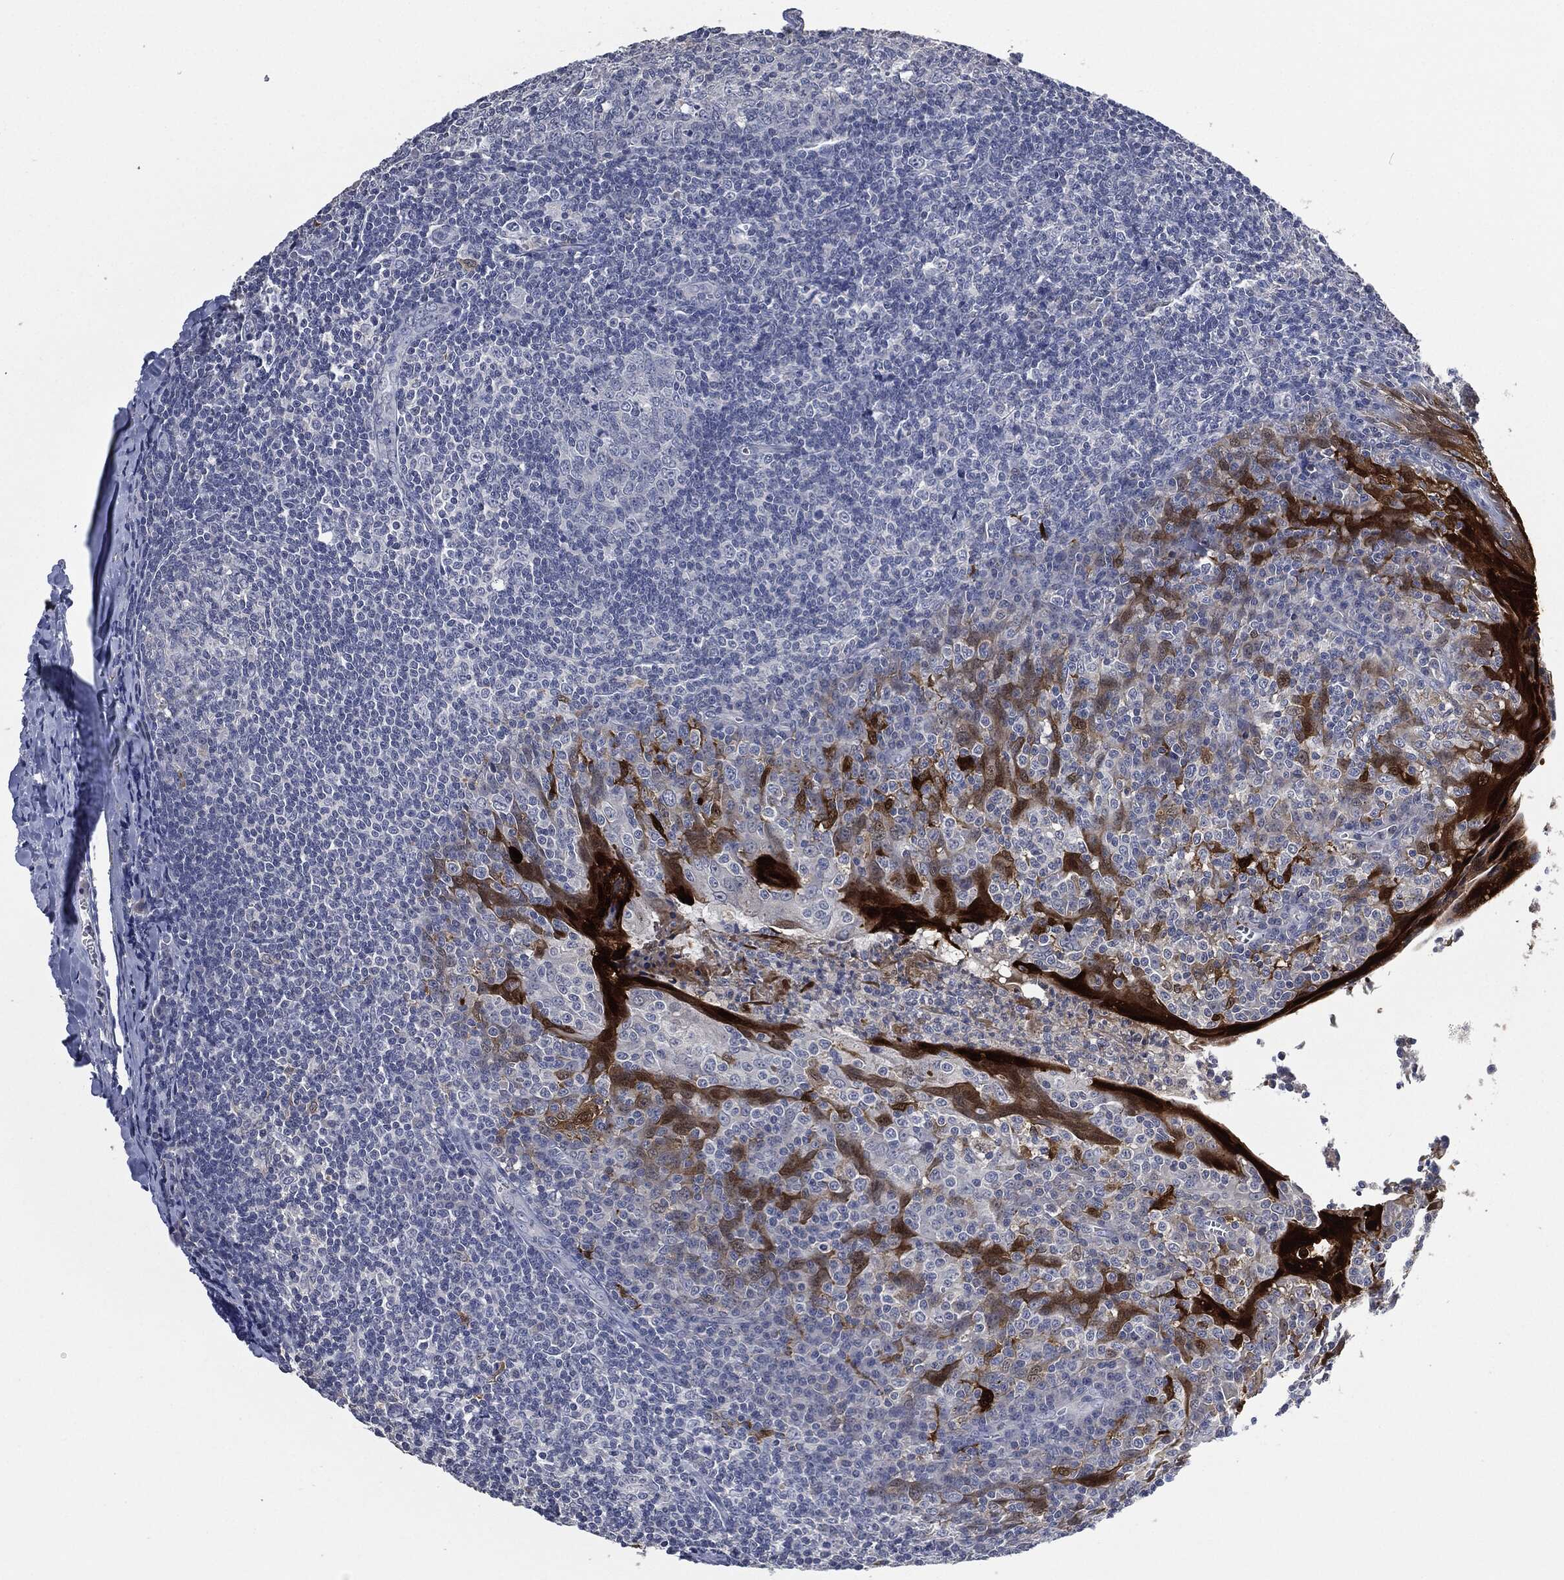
{"staining": {"intensity": "negative", "quantity": "none", "location": "none"}, "tissue": "tonsil", "cell_type": "Germinal center cells", "image_type": "normal", "snomed": [{"axis": "morphology", "description": "Normal tissue, NOS"}, {"axis": "topography", "description": "Tonsil"}], "caption": "Immunohistochemistry photomicrograph of benign human tonsil stained for a protein (brown), which reveals no positivity in germinal center cells. Brightfield microscopy of IHC stained with DAB (brown) and hematoxylin (blue), captured at high magnification.", "gene": "IL1RN", "patient": {"sex": "male", "age": 20}}